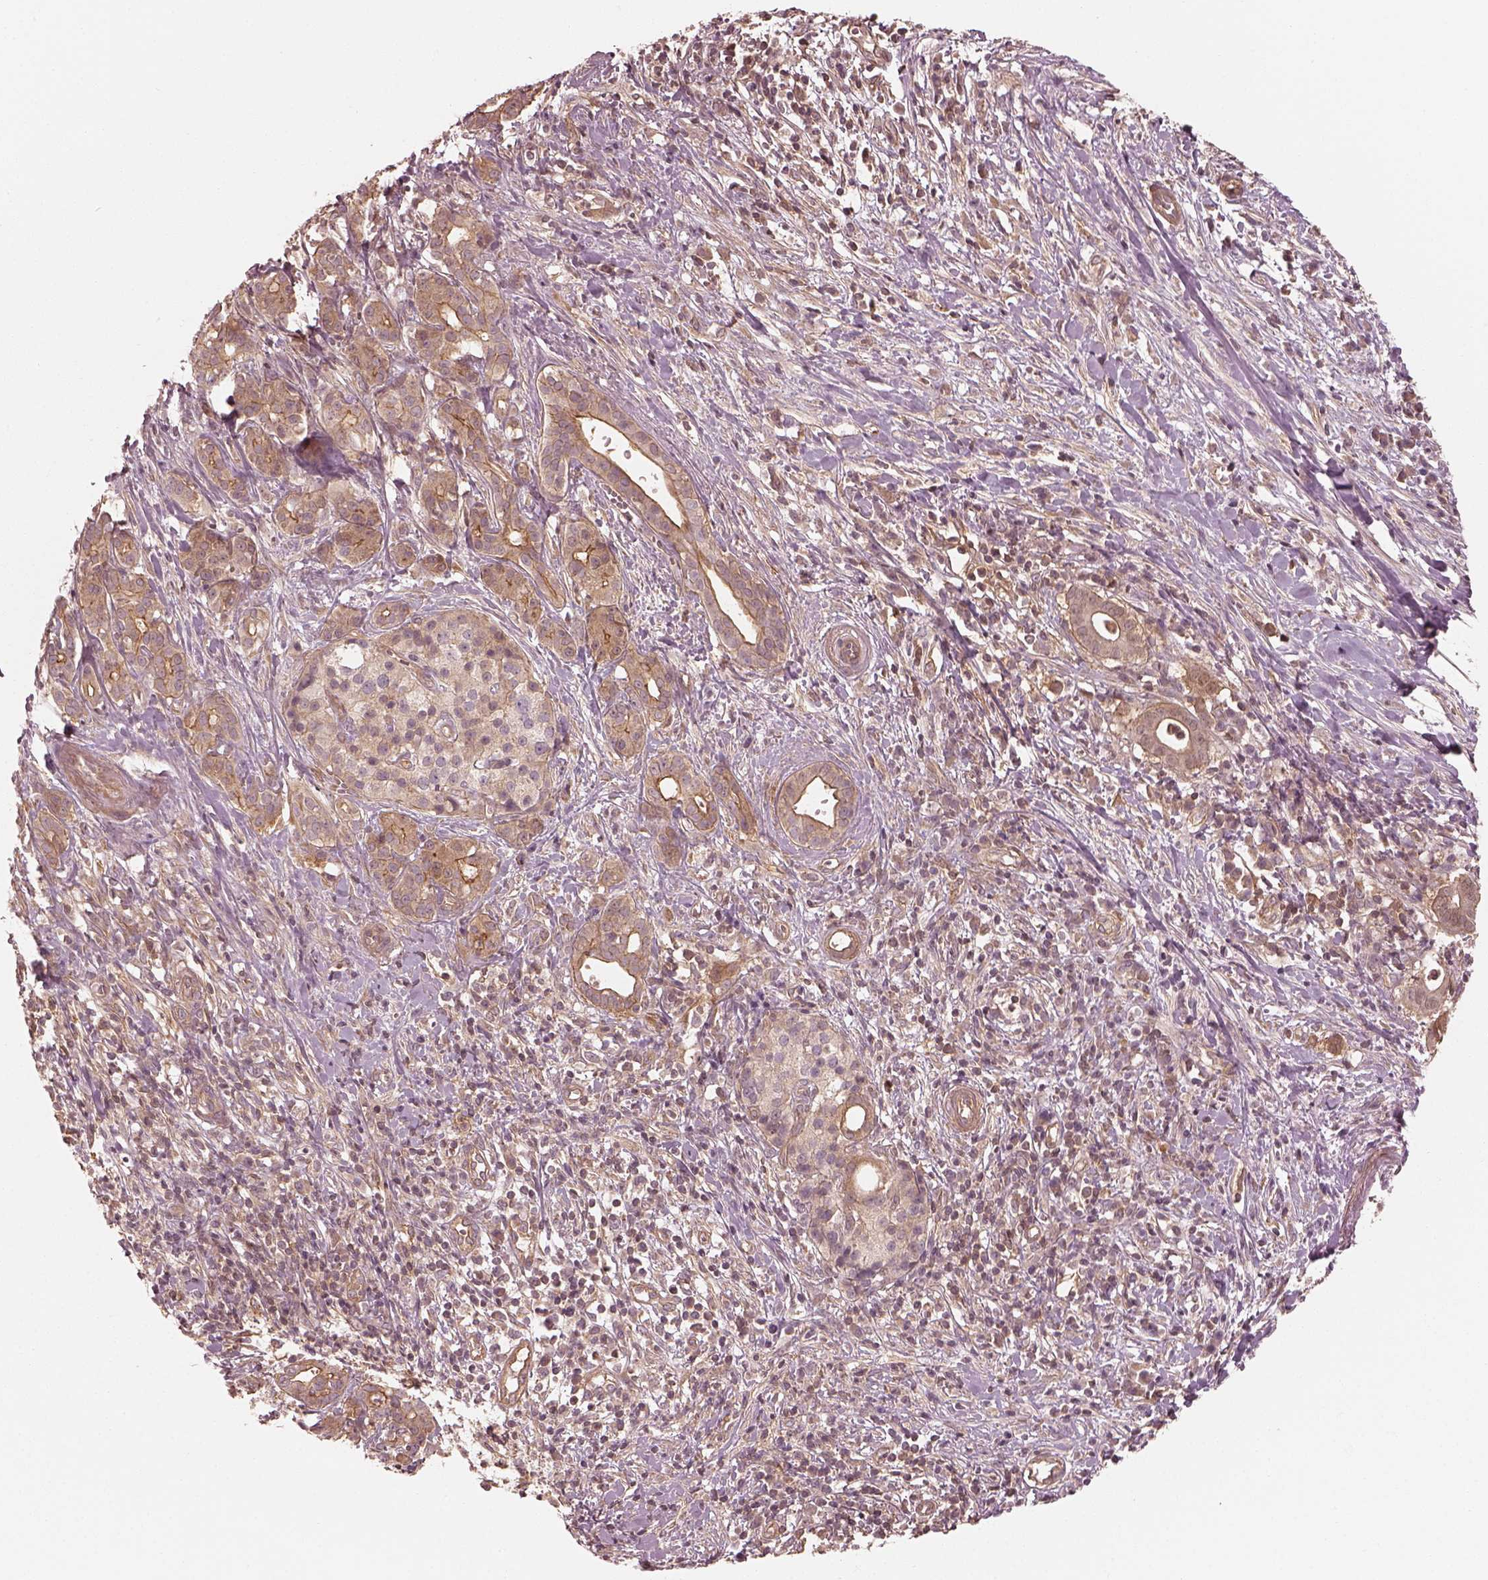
{"staining": {"intensity": "moderate", "quantity": "25%-75%", "location": "cytoplasmic/membranous"}, "tissue": "pancreatic cancer", "cell_type": "Tumor cells", "image_type": "cancer", "snomed": [{"axis": "morphology", "description": "Adenocarcinoma, NOS"}, {"axis": "topography", "description": "Pancreas"}], "caption": "Protein expression analysis of human pancreatic cancer (adenocarcinoma) reveals moderate cytoplasmic/membranous staining in approximately 25%-75% of tumor cells. The protein is stained brown, and the nuclei are stained in blue (DAB (3,3'-diaminobenzidine) IHC with brightfield microscopy, high magnification).", "gene": "FAM107B", "patient": {"sex": "male", "age": 61}}